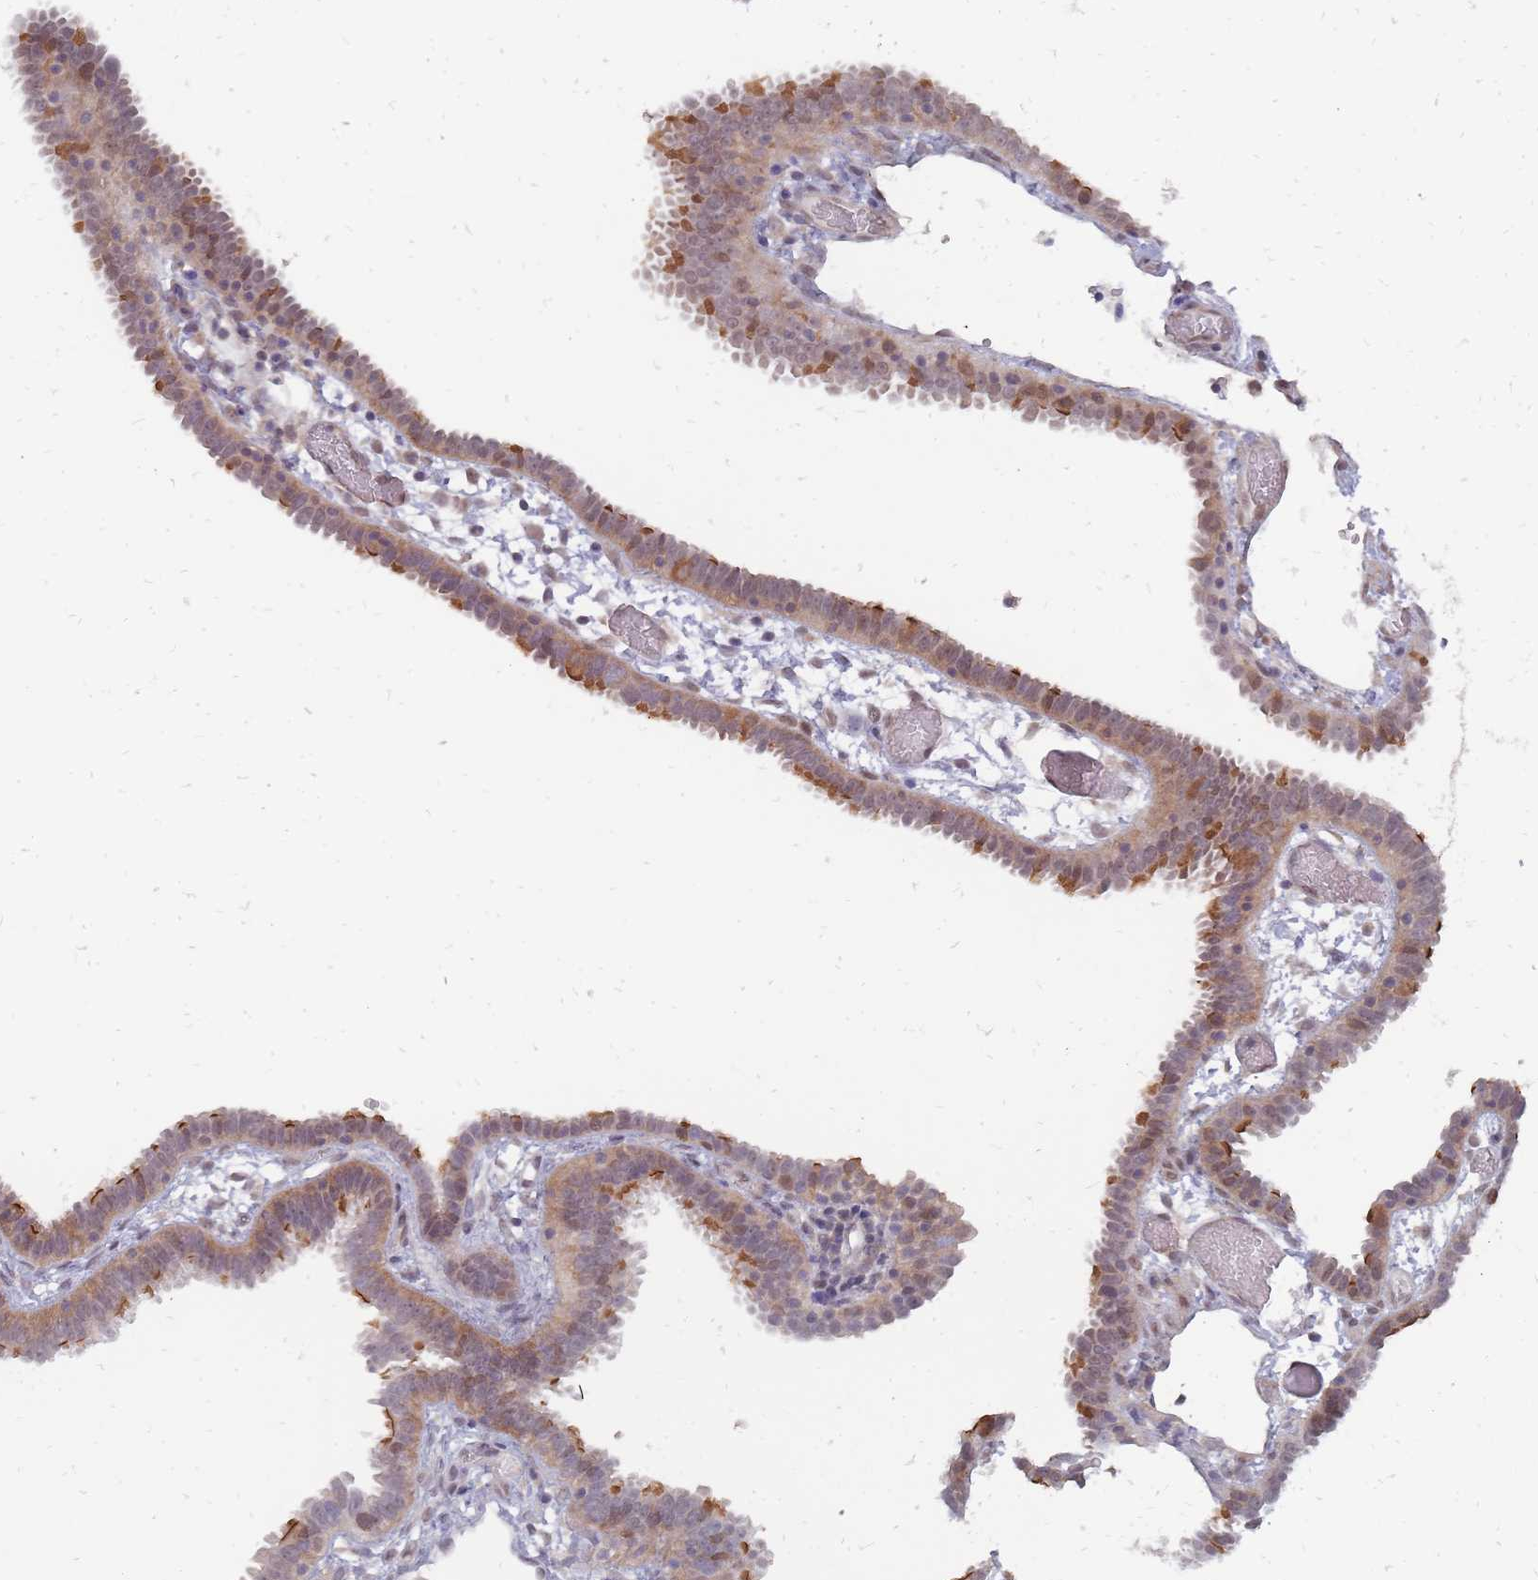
{"staining": {"intensity": "strong", "quantity": "25%-75%", "location": "cytoplasmic/membranous,nuclear"}, "tissue": "fallopian tube", "cell_type": "Glandular cells", "image_type": "normal", "snomed": [{"axis": "morphology", "description": "Normal tissue, NOS"}, {"axis": "topography", "description": "Fallopian tube"}], "caption": "The histopathology image demonstrates staining of unremarkable fallopian tube, revealing strong cytoplasmic/membranous,nuclear protein staining (brown color) within glandular cells. (brown staining indicates protein expression, while blue staining denotes nuclei).", "gene": "NKD1", "patient": {"sex": "female", "age": 37}}